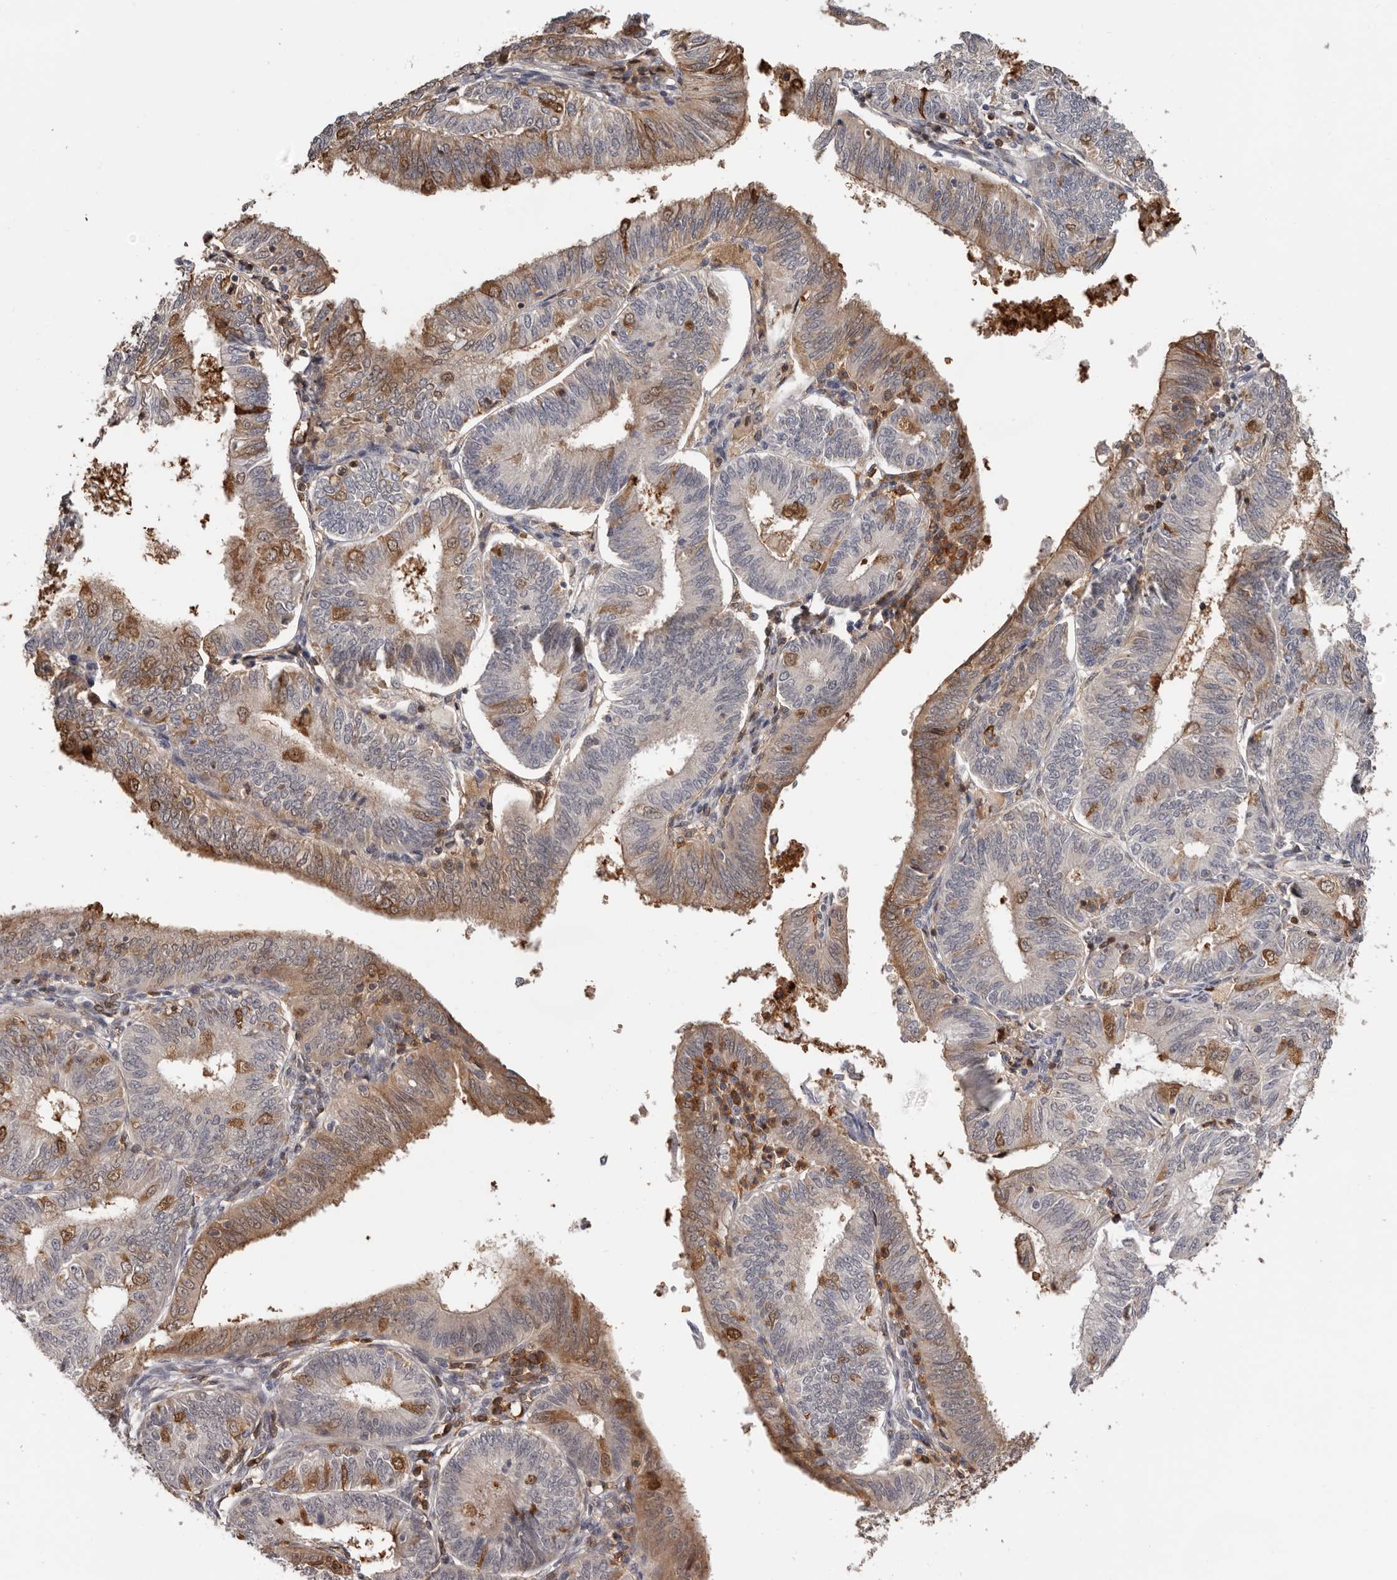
{"staining": {"intensity": "moderate", "quantity": "25%-75%", "location": "cytoplasmic/membranous"}, "tissue": "endometrial cancer", "cell_type": "Tumor cells", "image_type": "cancer", "snomed": [{"axis": "morphology", "description": "Adenocarcinoma, NOS"}, {"axis": "topography", "description": "Endometrium"}], "caption": "About 25%-75% of tumor cells in endometrial cancer (adenocarcinoma) exhibit moderate cytoplasmic/membranous protein expression as visualized by brown immunohistochemical staining.", "gene": "PRR12", "patient": {"sex": "female", "age": 51}}